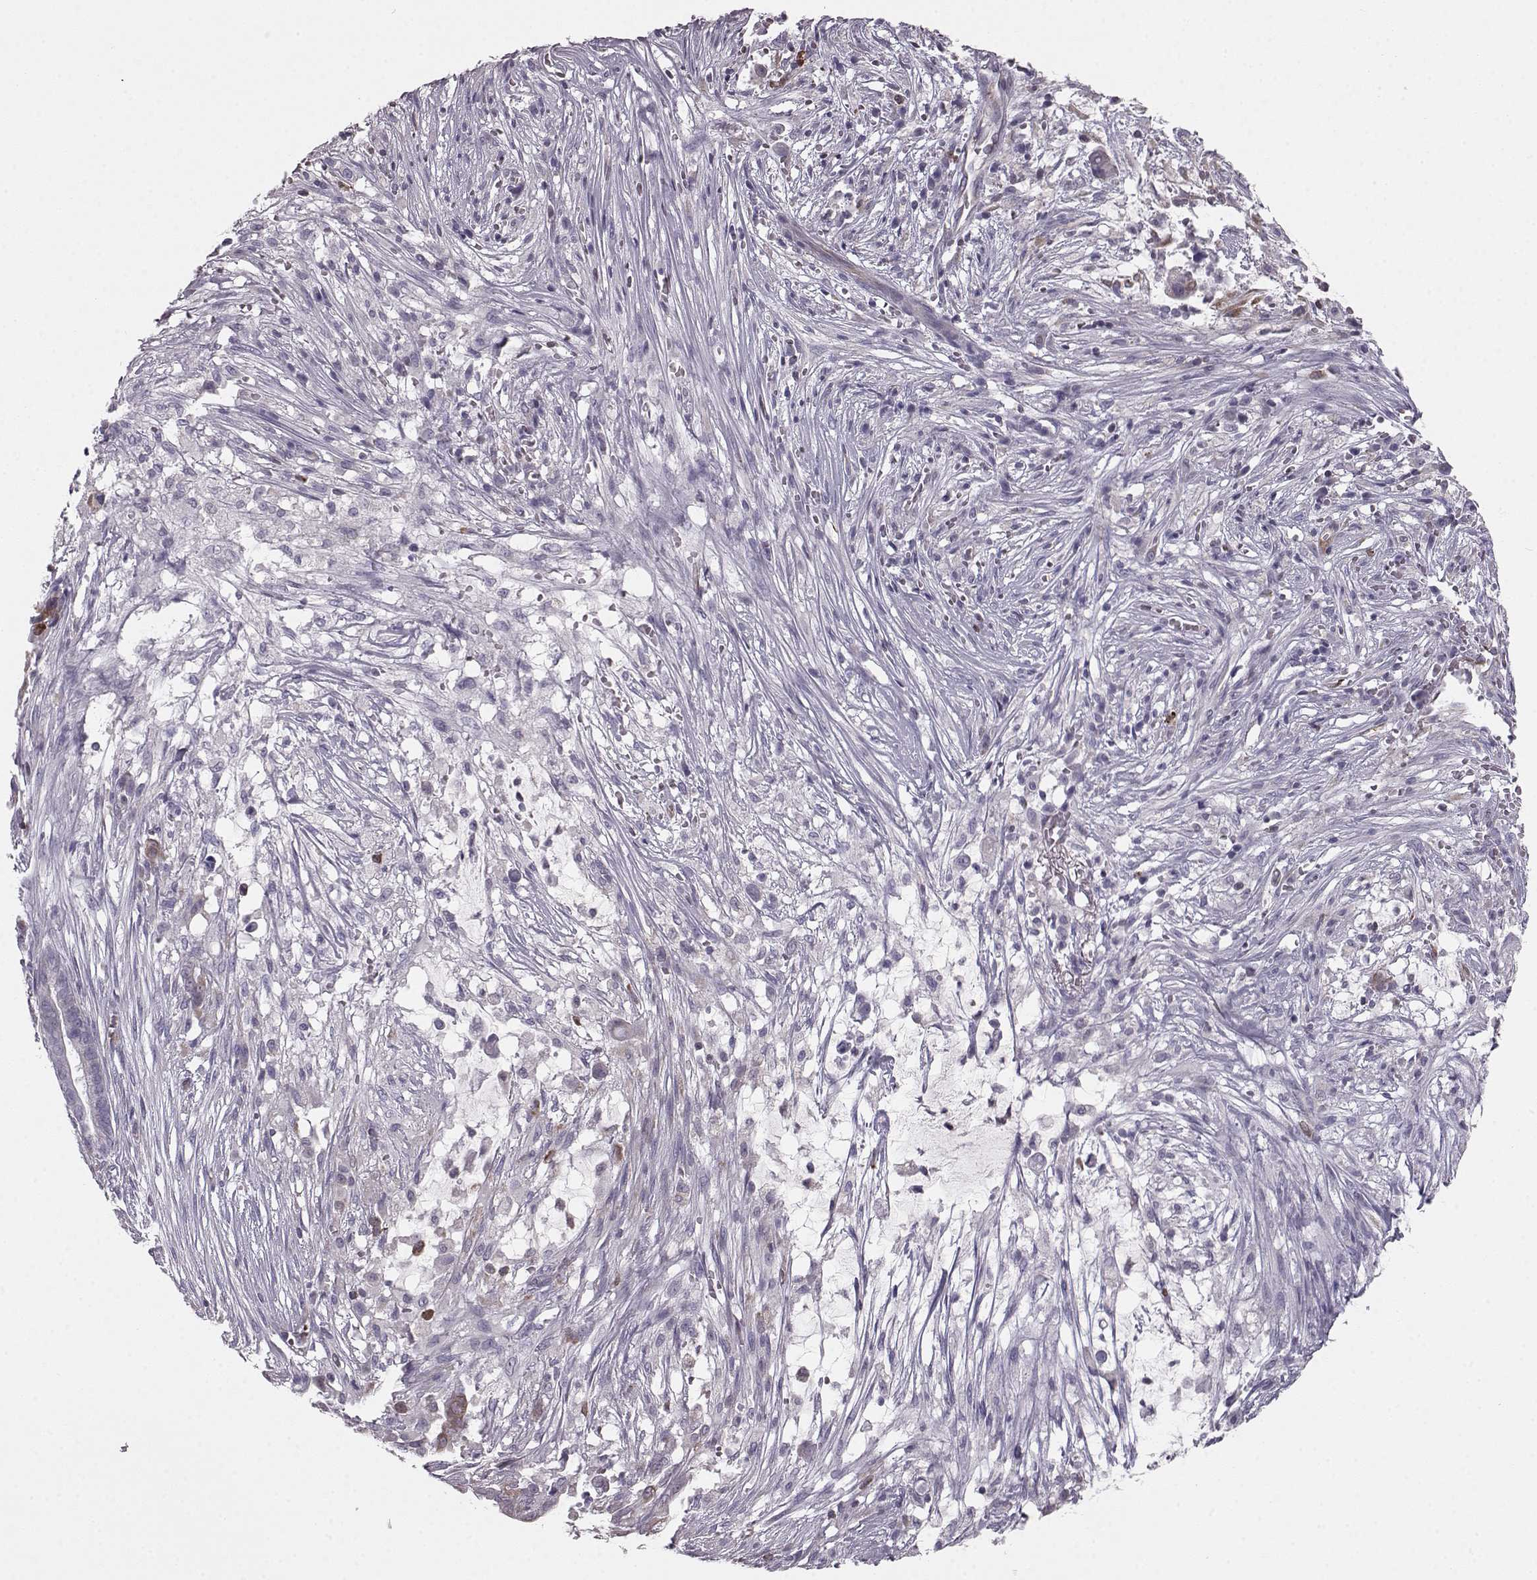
{"staining": {"intensity": "moderate", "quantity": "<25%", "location": "cytoplasmic/membranous"}, "tissue": "pancreatic cancer", "cell_type": "Tumor cells", "image_type": "cancer", "snomed": [{"axis": "morphology", "description": "Adenocarcinoma, NOS"}, {"axis": "topography", "description": "Pancreas"}], "caption": "This is an image of immunohistochemistry staining of adenocarcinoma (pancreatic), which shows moderate staining in the cytoplasmic/membranous of tumor cells.", "gene": "ELOVL5", "patient": {"sex": "male", "age": 61}}